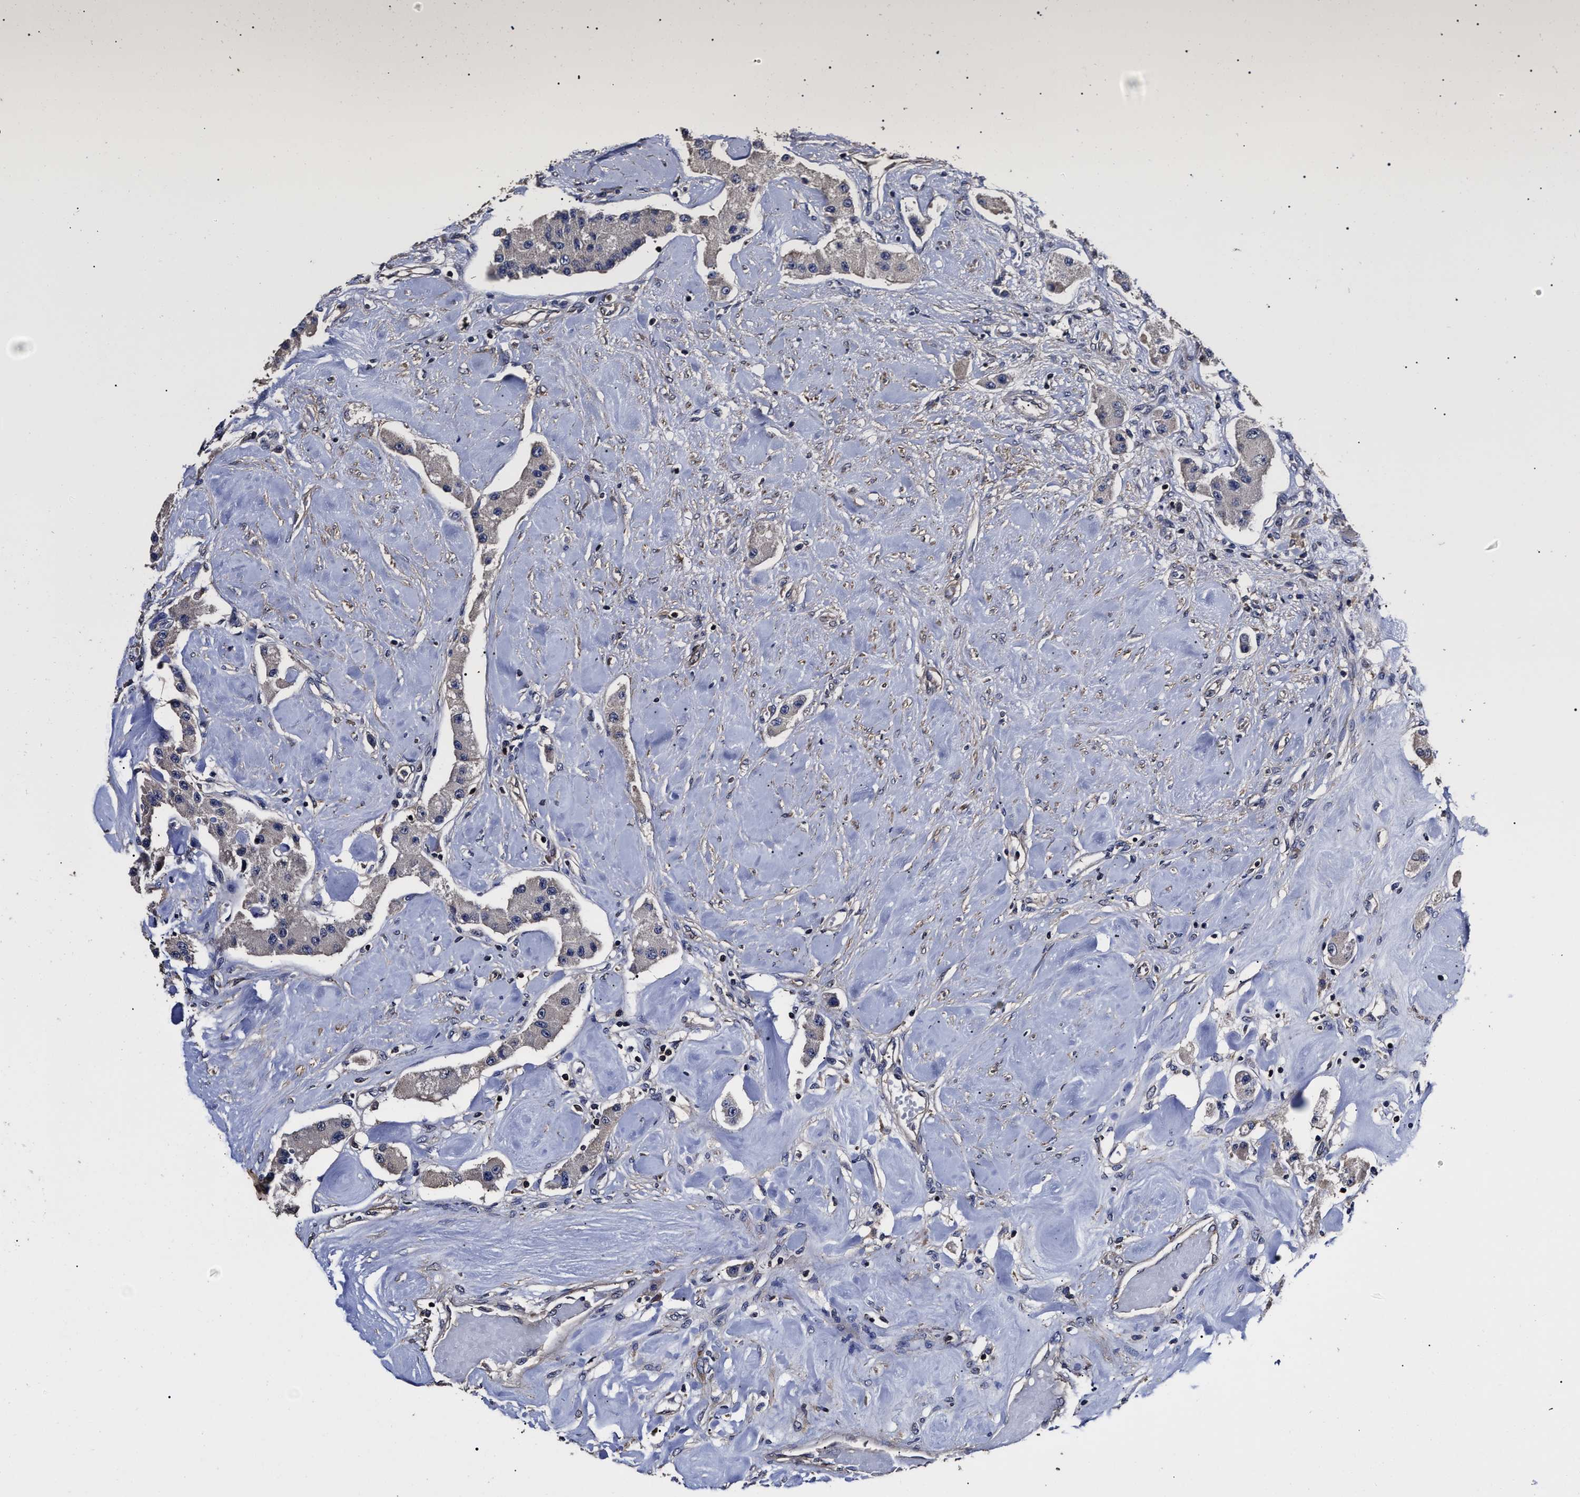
{"staining": {"intensity": "negative", "quantity": "none", "location": "none"}, "tissue": "carcinoid", "cell_type": "Tumor cells", "image_type": "cancer", "snomed": [{"axis": "morphology", "description": "Carcinoid, malignant, NOS"}, {"axis": "topography", "description": "Pancreas"}], "caption": "A photomicrograph of human malignant carcinoid is negative for staining in tumor cells. (DAB (3,3'-diaminobenzidine) immunohistochemistry visualized using brightfield microscopy, high magnification).", "gene": "AVEN", "patient": {"sex": "male", "age": 41}}